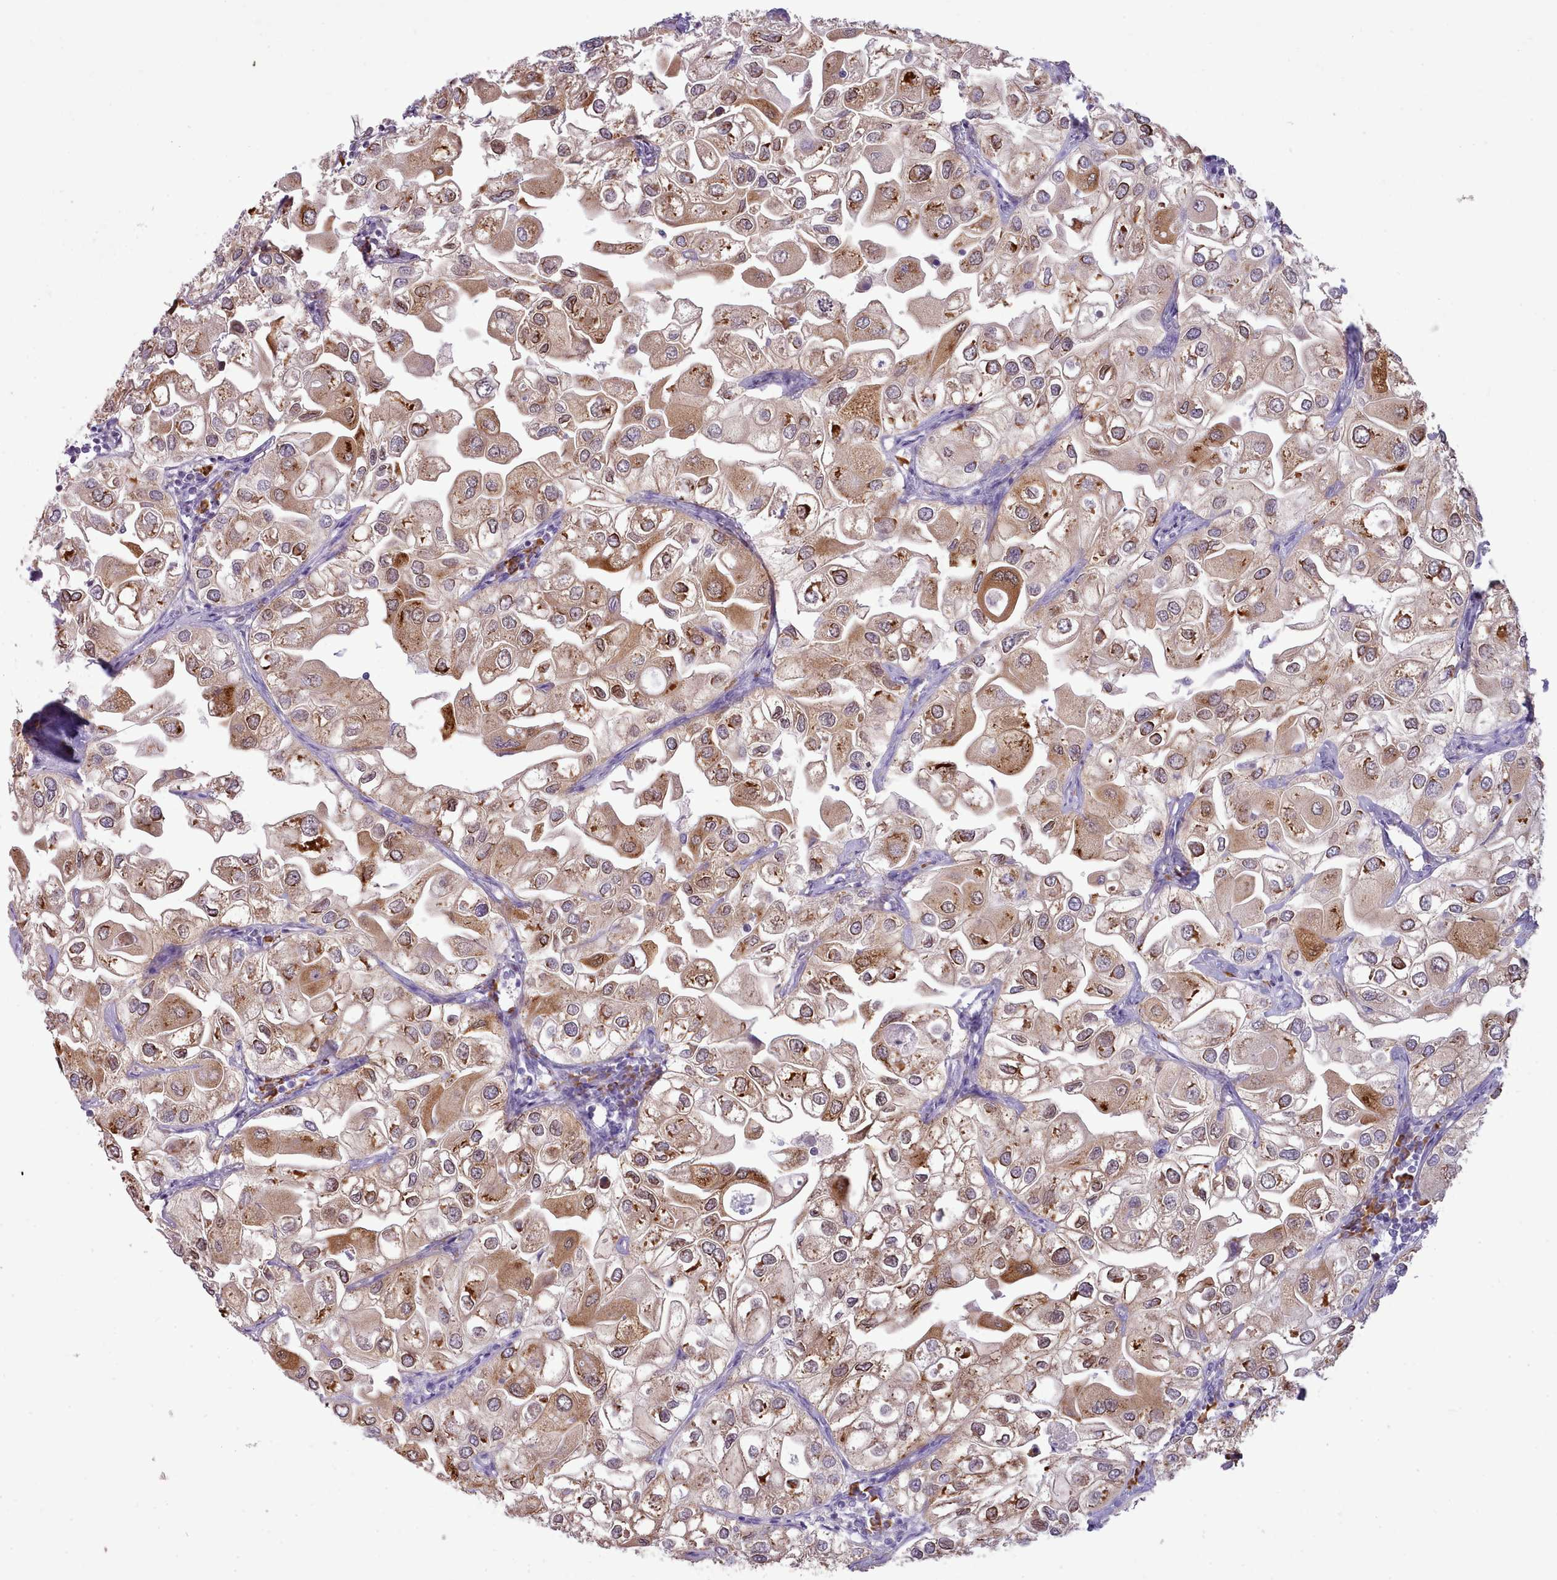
{"staining": {"intensity": "moderate", "quantity": ">75%", "location": "cytoplasmic/membranous,nuclear"}, "tissue": "urothelial cancer", "cell_type": "Tumor cells", "image_type": "cancer", "snomed": [{"axis": "morphology", "description": "Urothelial carcinoma, High grade"}, {"axis": "topography", "description": "Urinary bladder"}], "caption": "This photomicrograph displays IHC staining of urothelial cancer, with medium moderate cytoplasmic/membranous and nuclear staining in approximately >75% of tumor cells.", "gene": "SEC61B", "patient": {"sex": "male", "age": 64}}